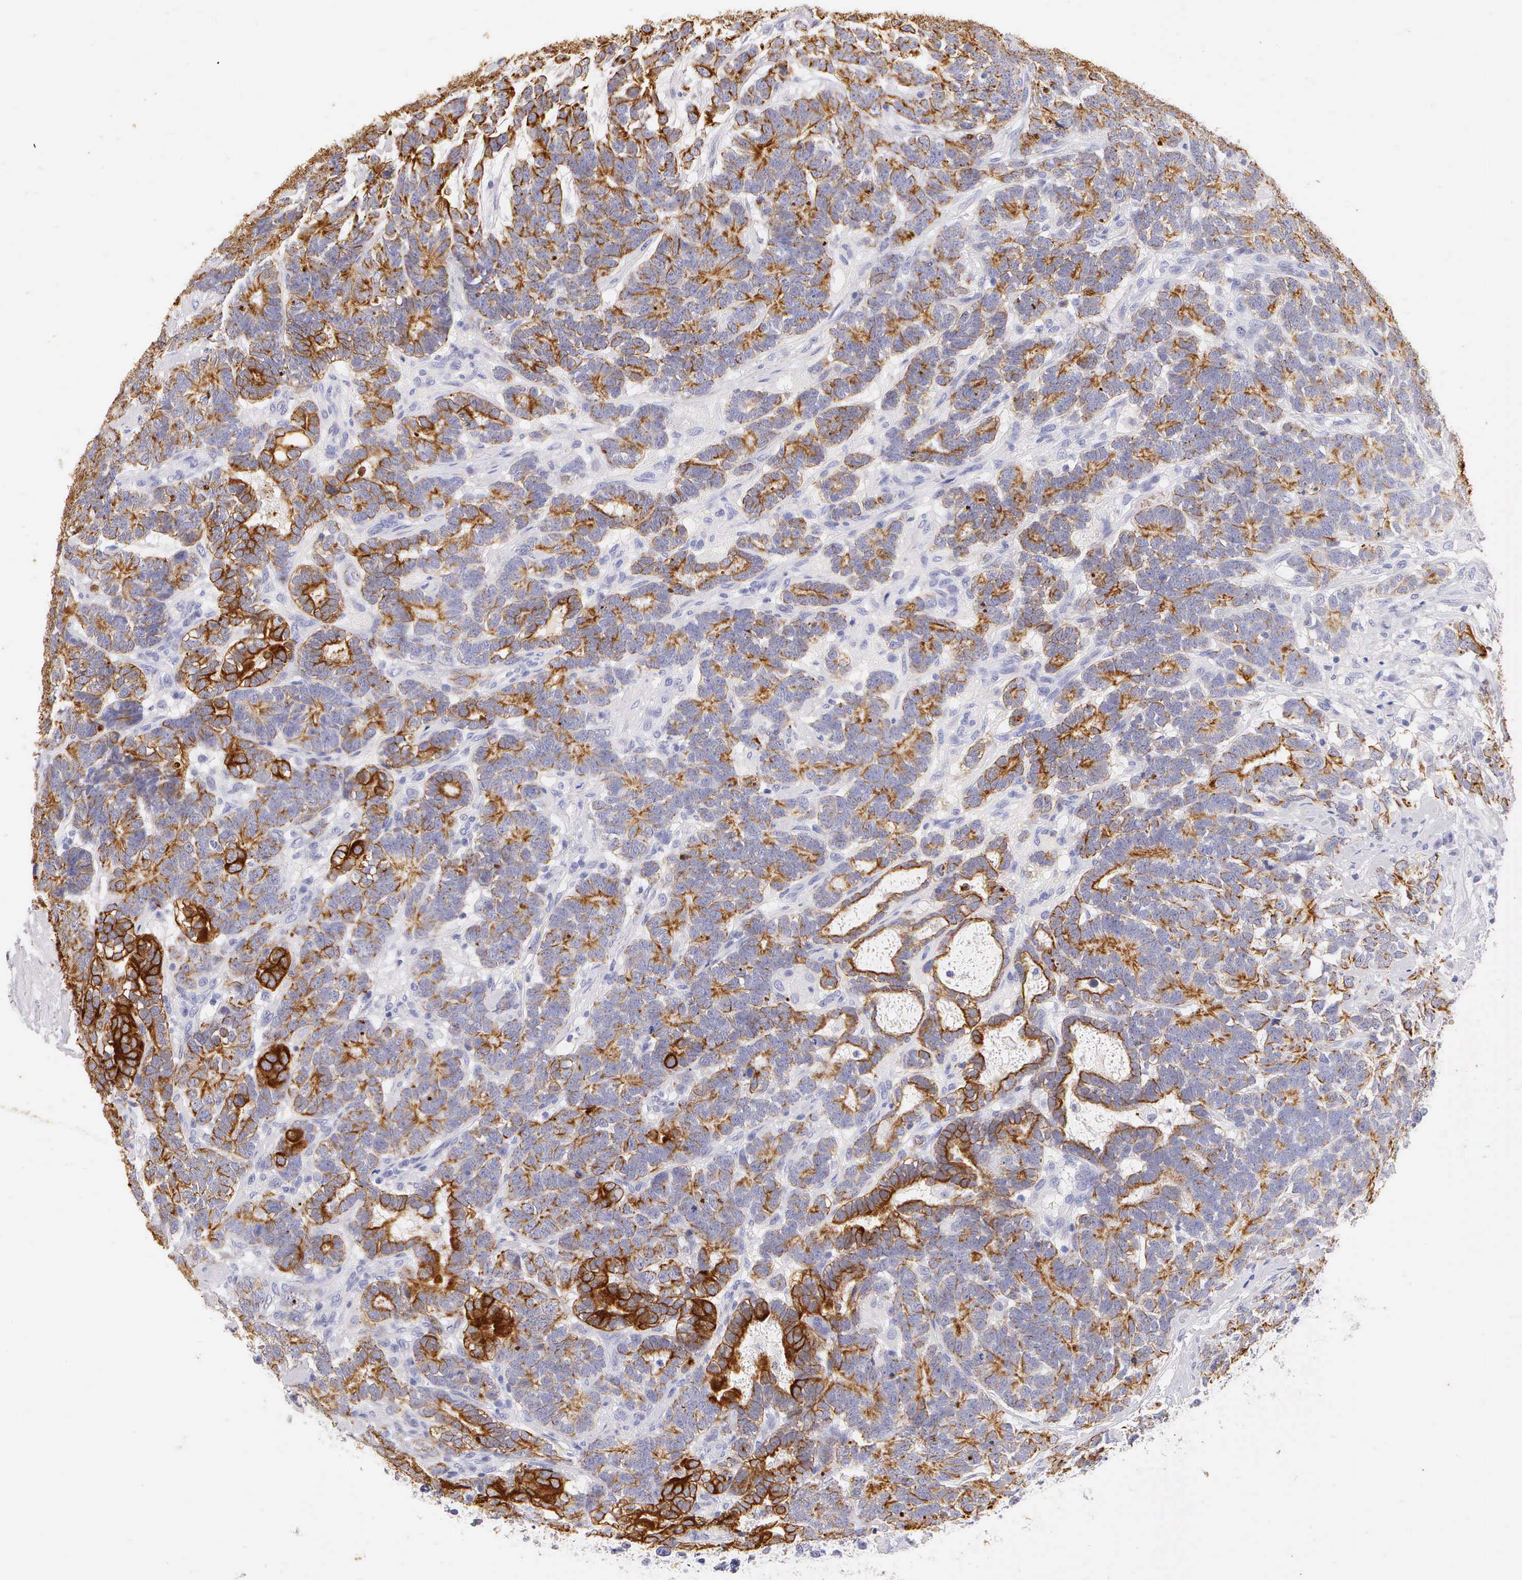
{"staining": {"intensity": "strong", "quantity": "25%-75%", "location": "cytoplasmic/membranous"}, "tissue": "testis cancer", "cell_type": "Tumor cells", "image_type": "cancer", "snomed": [{"axis": "morphology", "description": "Carcinoma, Embryonal, NOS"}, {"axis": "topography", "description": "Testis"}], "caption": "Immunohistochemistry image of human testis cancer stained for a protein (brown), which exhibits high levels of strong cytoplasmic/membranous staining in about 25%-75% of tumor cells.", "gene": "KRT17", "patient": {"sex": "male", "age": 26}}